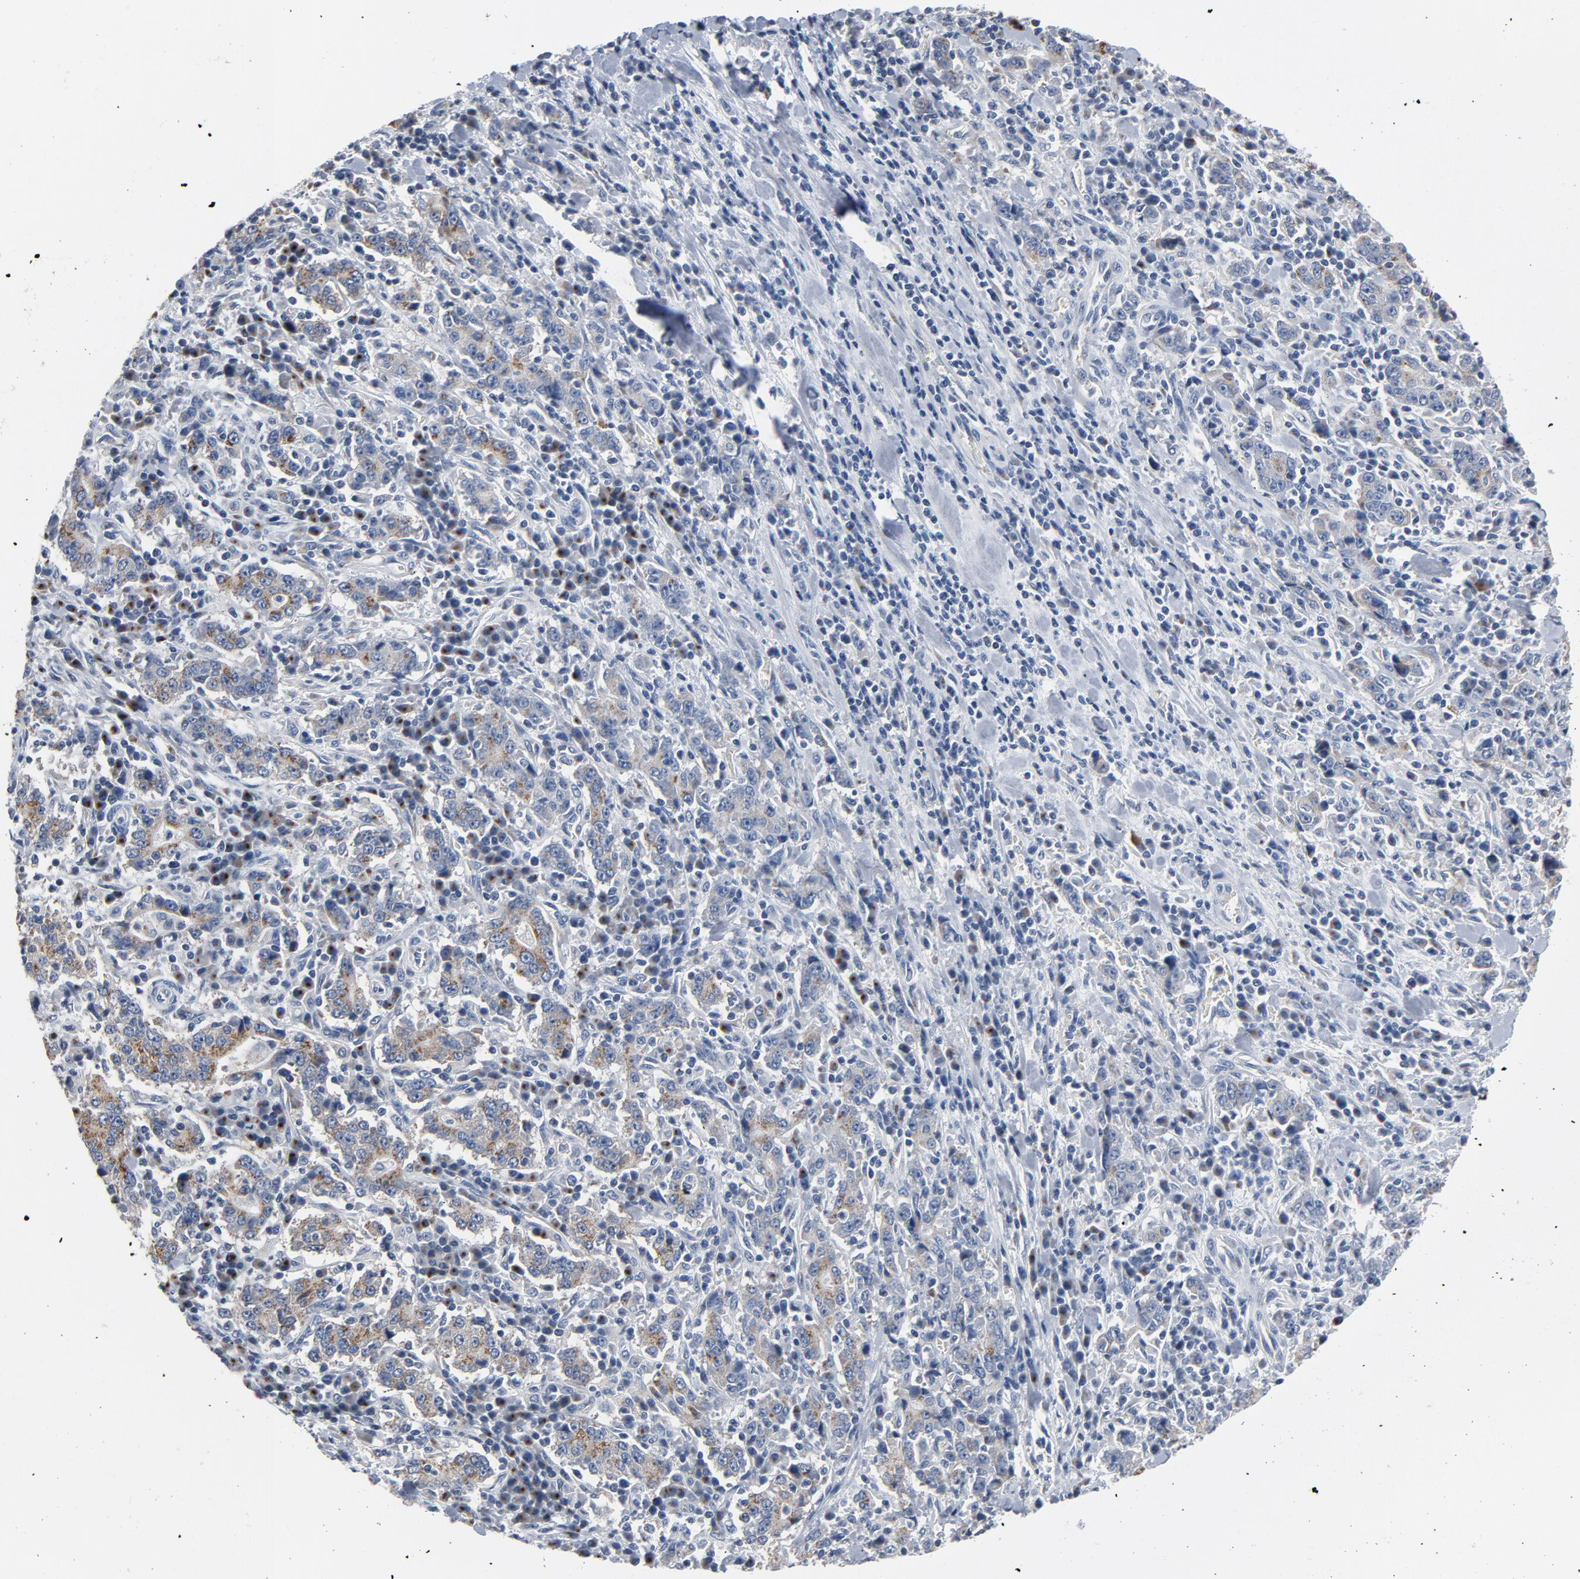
{"staining": {"intensity": "moderate", "quantity": ">75%", "location": "cytoplasmic/membranous"}, "tissue": "stomach cancer", "cell_type": "Tumor cells", "image_type": "cancer", "snomed": [{"axis": "morphology", "description": "Normal tissue, NOS"}, {"axis": "morphology", "description": "Adenocarcinoma, NOS"}, {"axis": "topography", "description": "Stomach, upper"}, {"axis": "topography", "description": "Stomach"}], "caption": "Stomach cancer stained with a brown dye exhibits moderate cytoplasmic/membranous positive expression in approximately >75% of tumor cells.", "gene": "YIPF6", "patient": {"sex": "male", "age": 59}}